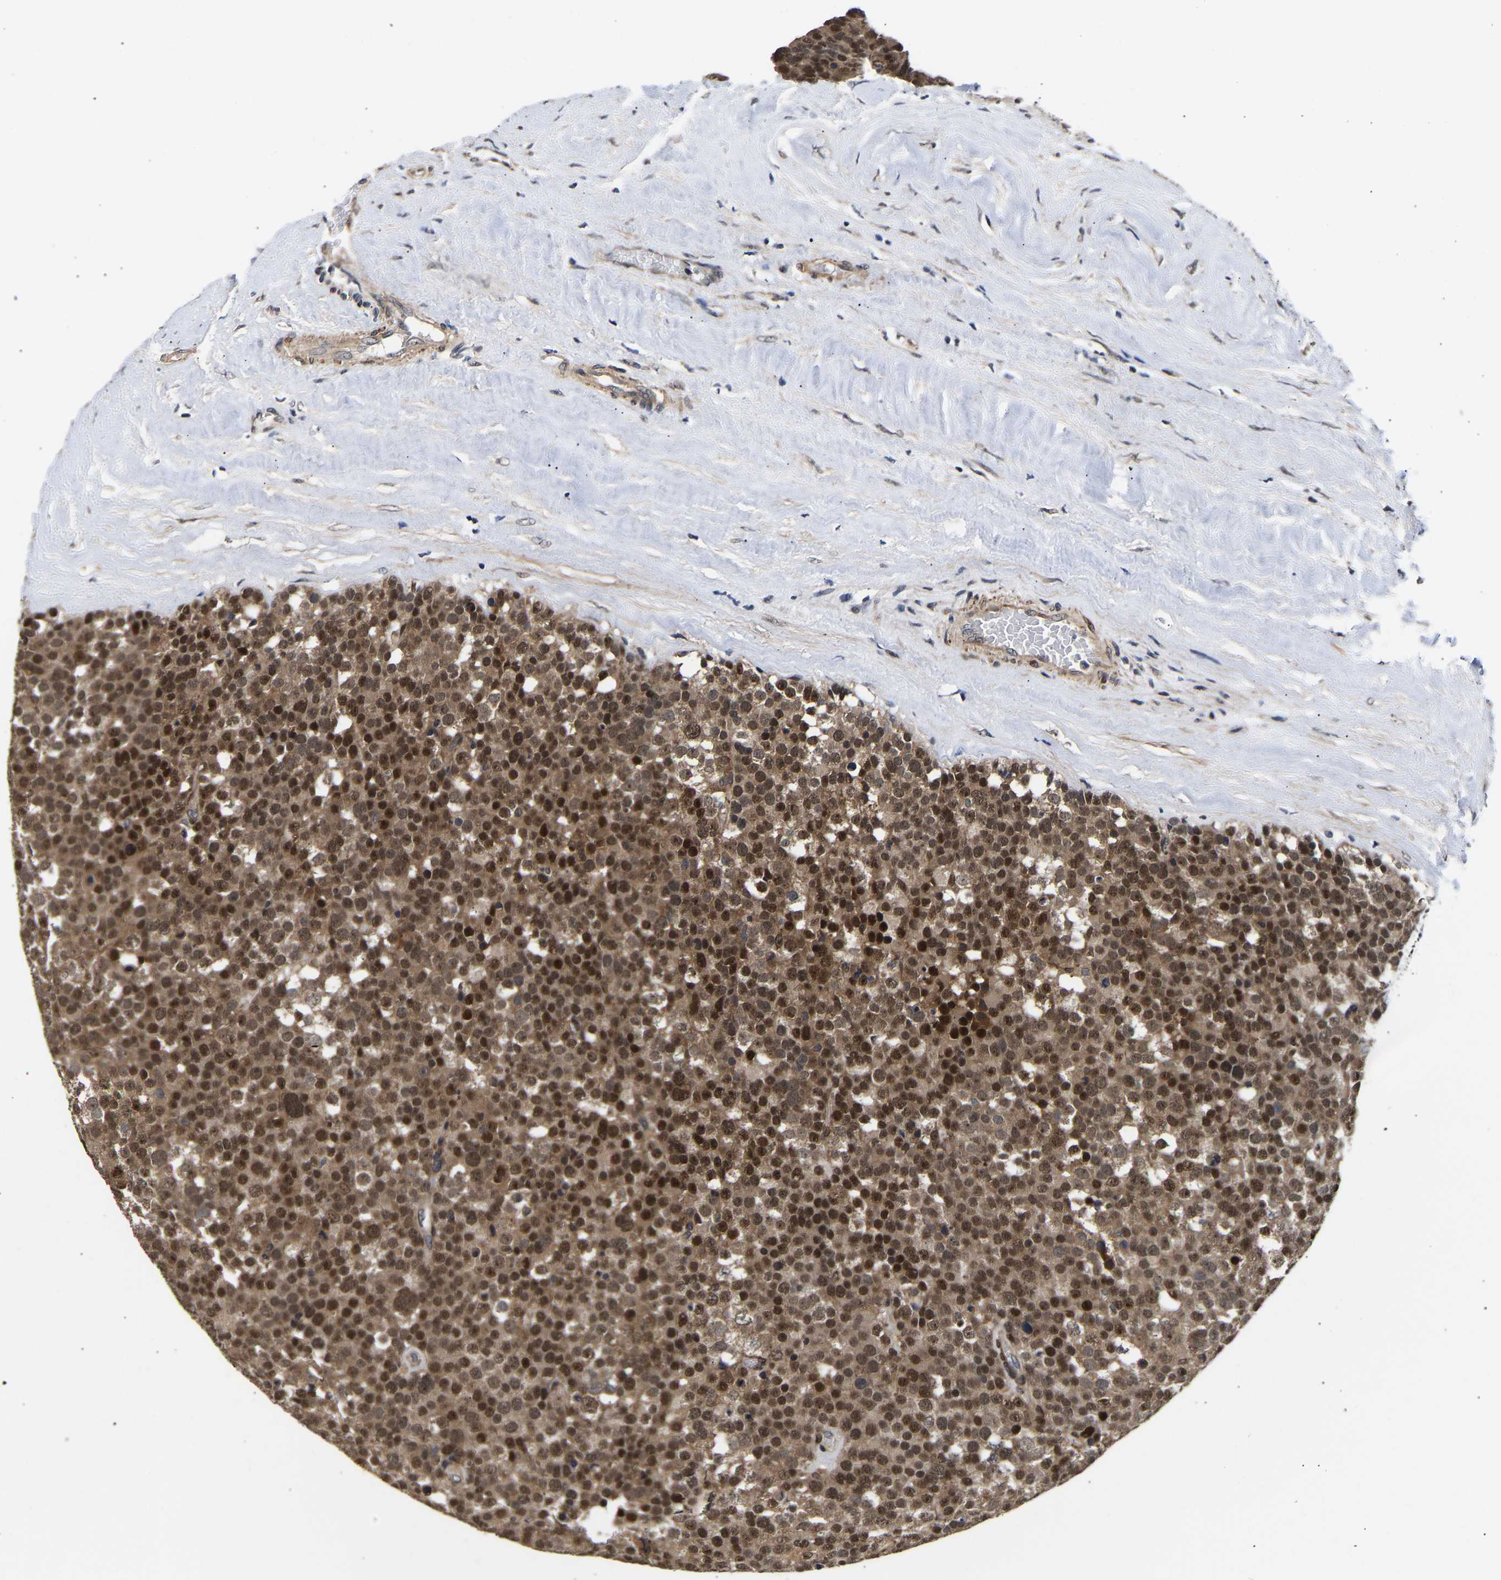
{"staining": {"intensity": "strong", "quantity": ">75%", "location": "cytoplasmic/membranous,nuclear"}, "tissue": "testis cancer", "cell_type": "Tumor cells", "image_type": "cancer", "snomed": [{"axis": "morphology", "description": "Normal tissue, NOS"}, {"axis": "morphology", "description": "Seminoma, NOS"}, {"axis": "topography", "description": "Testis"}], "caption": "Brown immunohistochemical staining in human testis cancer exhibits strong cytoplasmic/membranous and nuclear staining in about >75% of tumor cells. (brown staining indicates protein expression, while blue staining denotes nuclei).", "gene": "METTL16", "patient": {"sex": "male", "age": 71}}